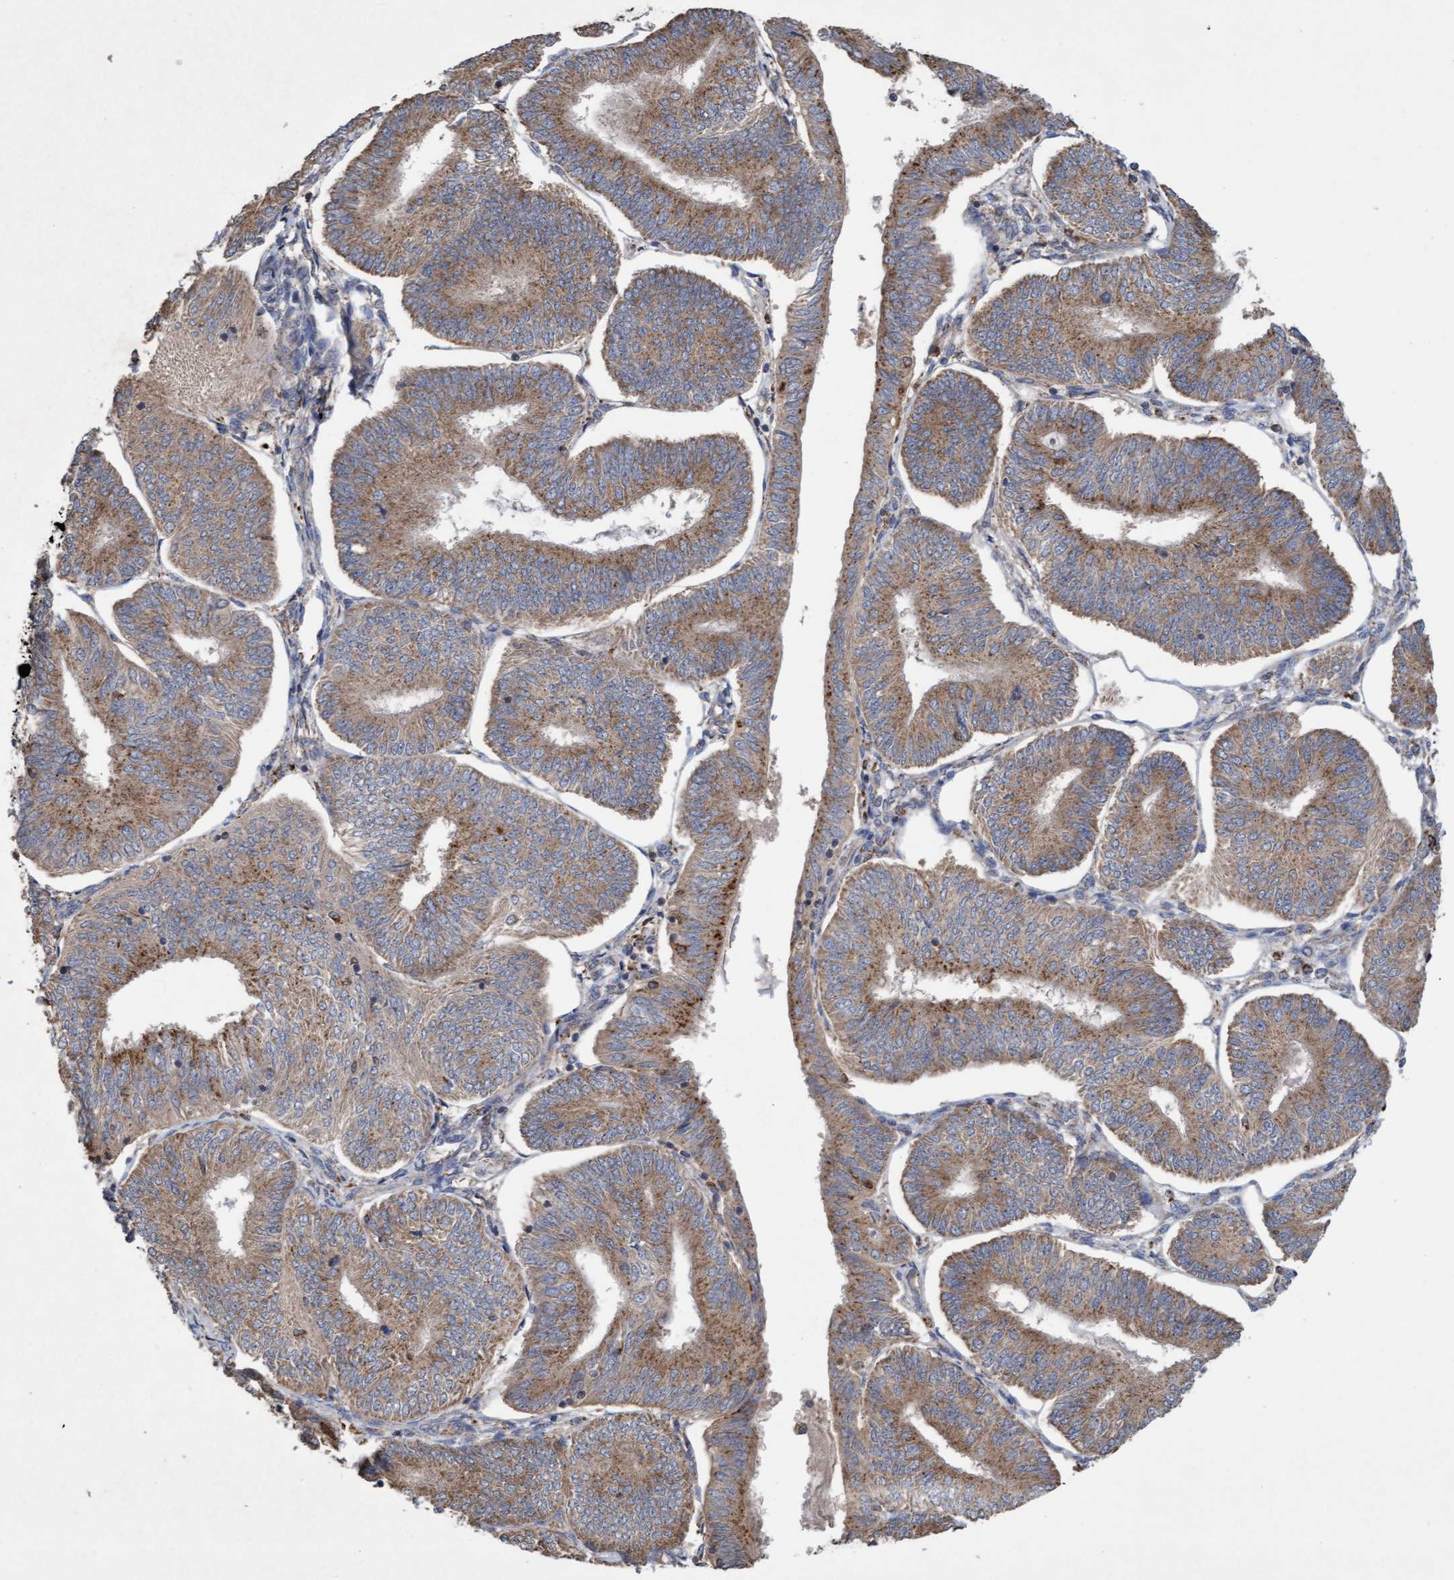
{"staining": {"intensity": "moderate", "quantity": ">75%", "location": "cytoplasmic/membranous"}, "tissue": "endometrial cancer", "cell_type": "Tumor cells", "image_type": "cancer", "snomed": [{"axis": "morphology", "description": "Adenocarcinoma, NOS"}, {"axis": "topography", "description": "Endometrium"}], "caption": "There is medium levels of moderate cytoplasmic/membranous expression in tumor cells of endometrial adenocarcinoma, as demonstrated by immunohistochemical staining (brown color).", "gene": "ATPAF2", "patient": {"sex": "female", "age": 58}}